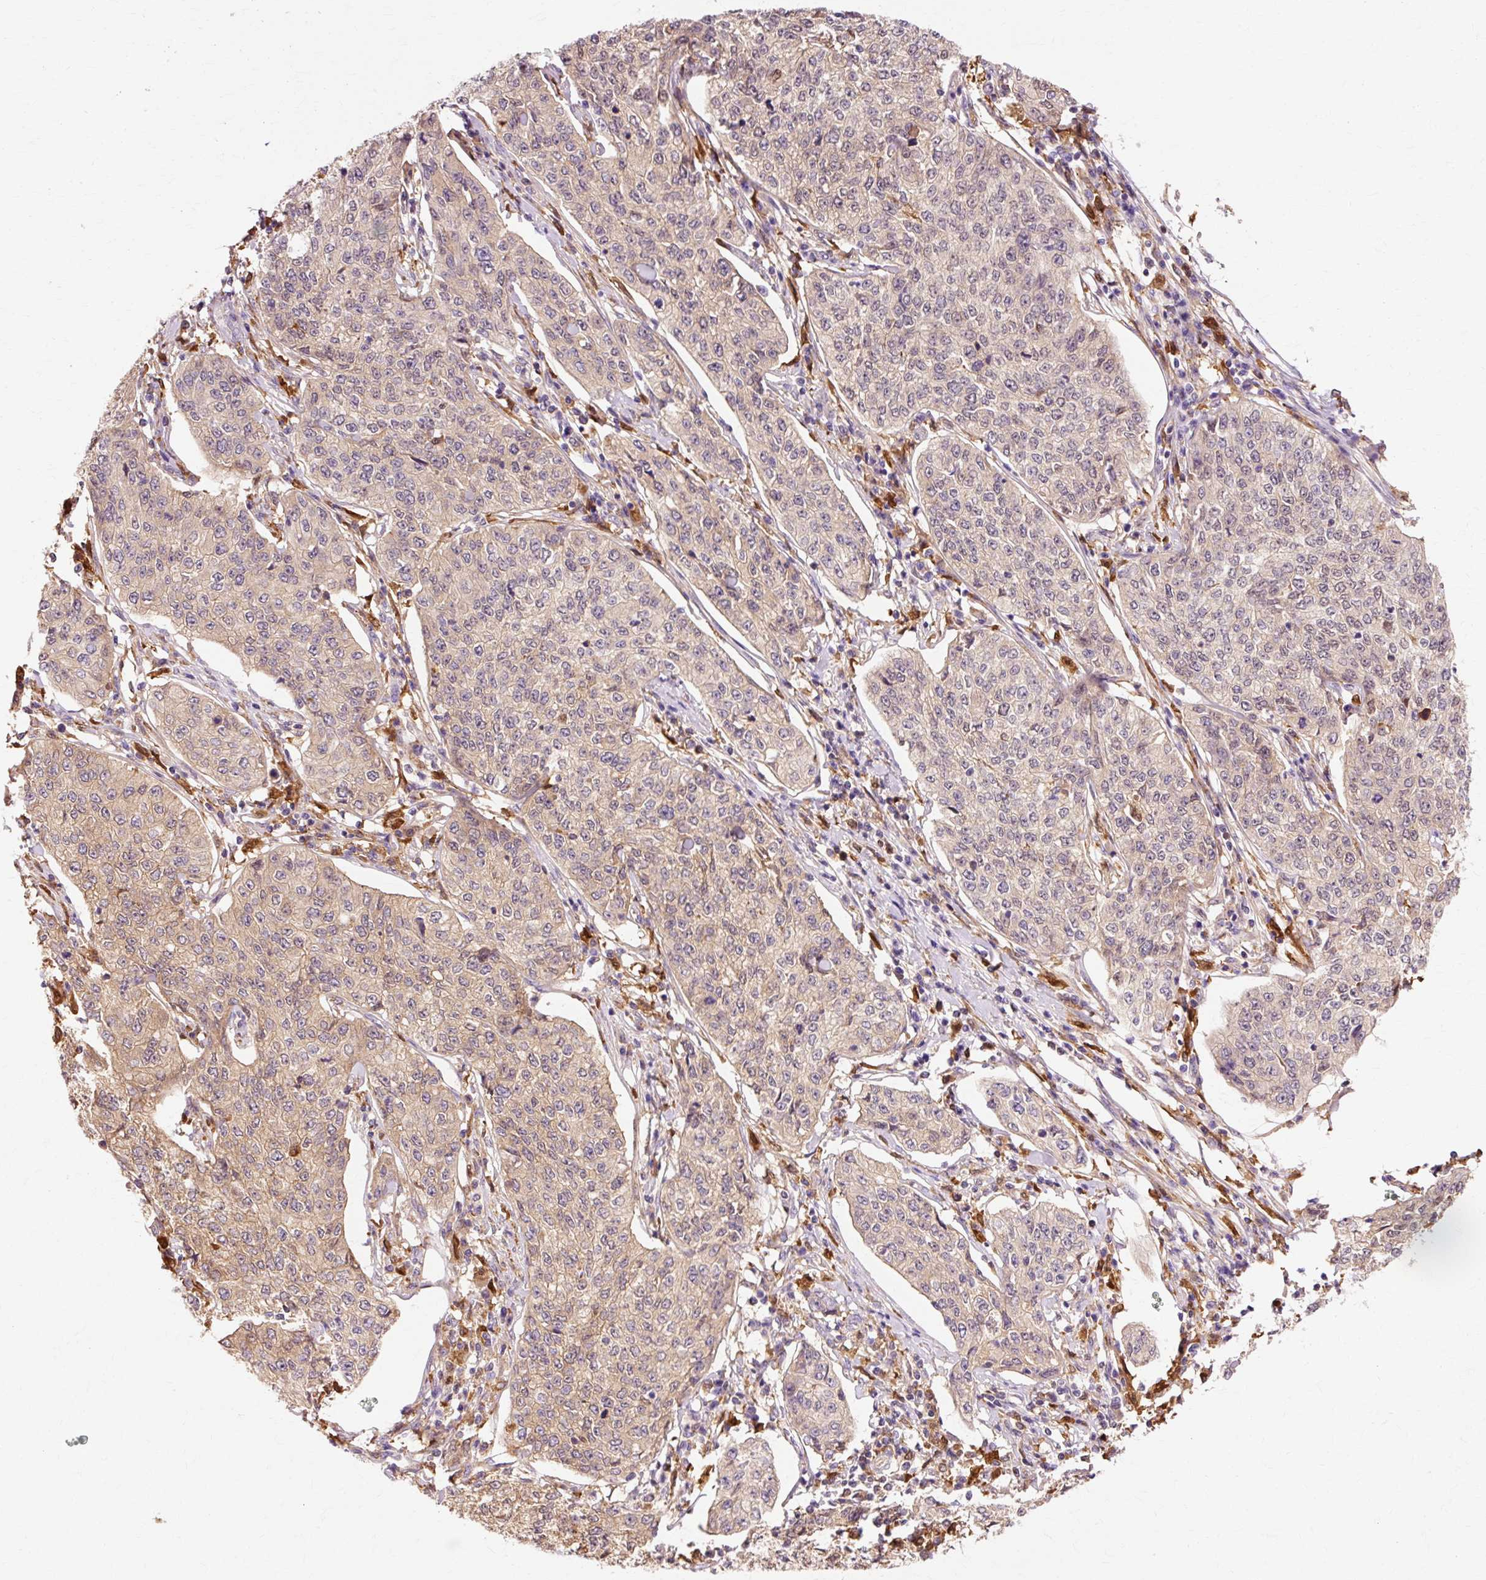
{"staining": {"intensity": "weak", "quantity": ">75%", "location": "cytoplasmic/membranous"}, "tissue": "cervical cancer", "cell_type": "Tumor cells", "image_type": "cancer", "snomed": [{"axis": "morphology", "description": "Squamous cell carcinoma, NOS"}, {"axis": "topography", "description": "Cervix"}], "caption": "DAB (3,3'-diaminobenzidine) immunohistochemical staining of cervical cancer (squamous cell carcinoma) displays weak cytoplasmic/membranous protein positivity in about >75% of tumor cells.", "gene": "GPX1", "patient": {"sex": "female", "age": 35}}